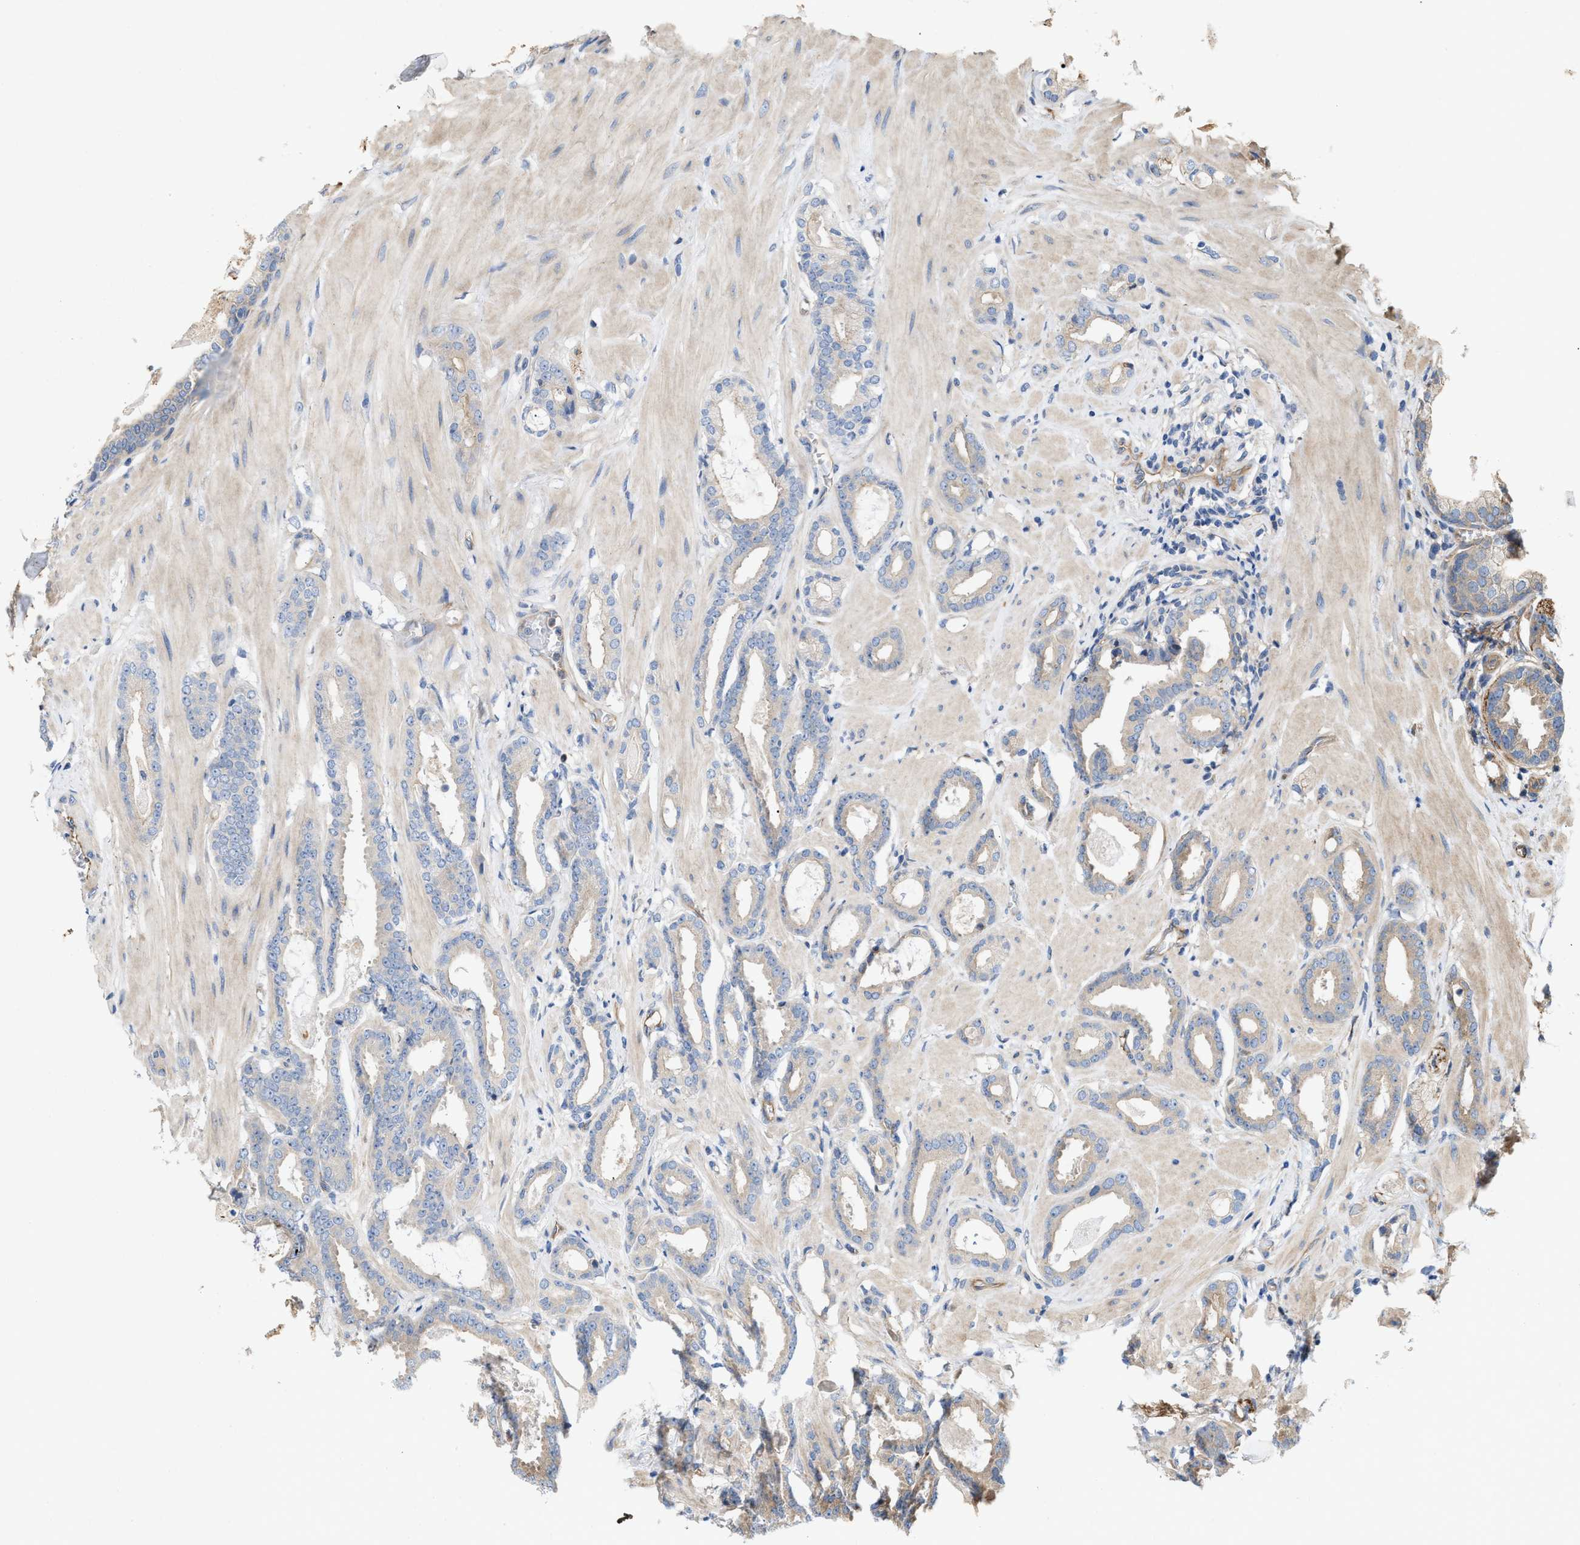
{"staining": {"intensity": "negative", "quantity": "none", "location": "none"}, "tissue": "prostate cancer", "cell_type": "Tumor cells", "image_type": "cancer", "snomed": [{"axis": "morphology", "description": "Adenocarcinoma, Low grade"}, {"axis": "topography", "description": "Prostate"}], "caption": "Tumor cells are negative for brown protein staining in prostate cancer.", "gene": "EPS15L1", "patient": {"sex": "male", "age": 53}}